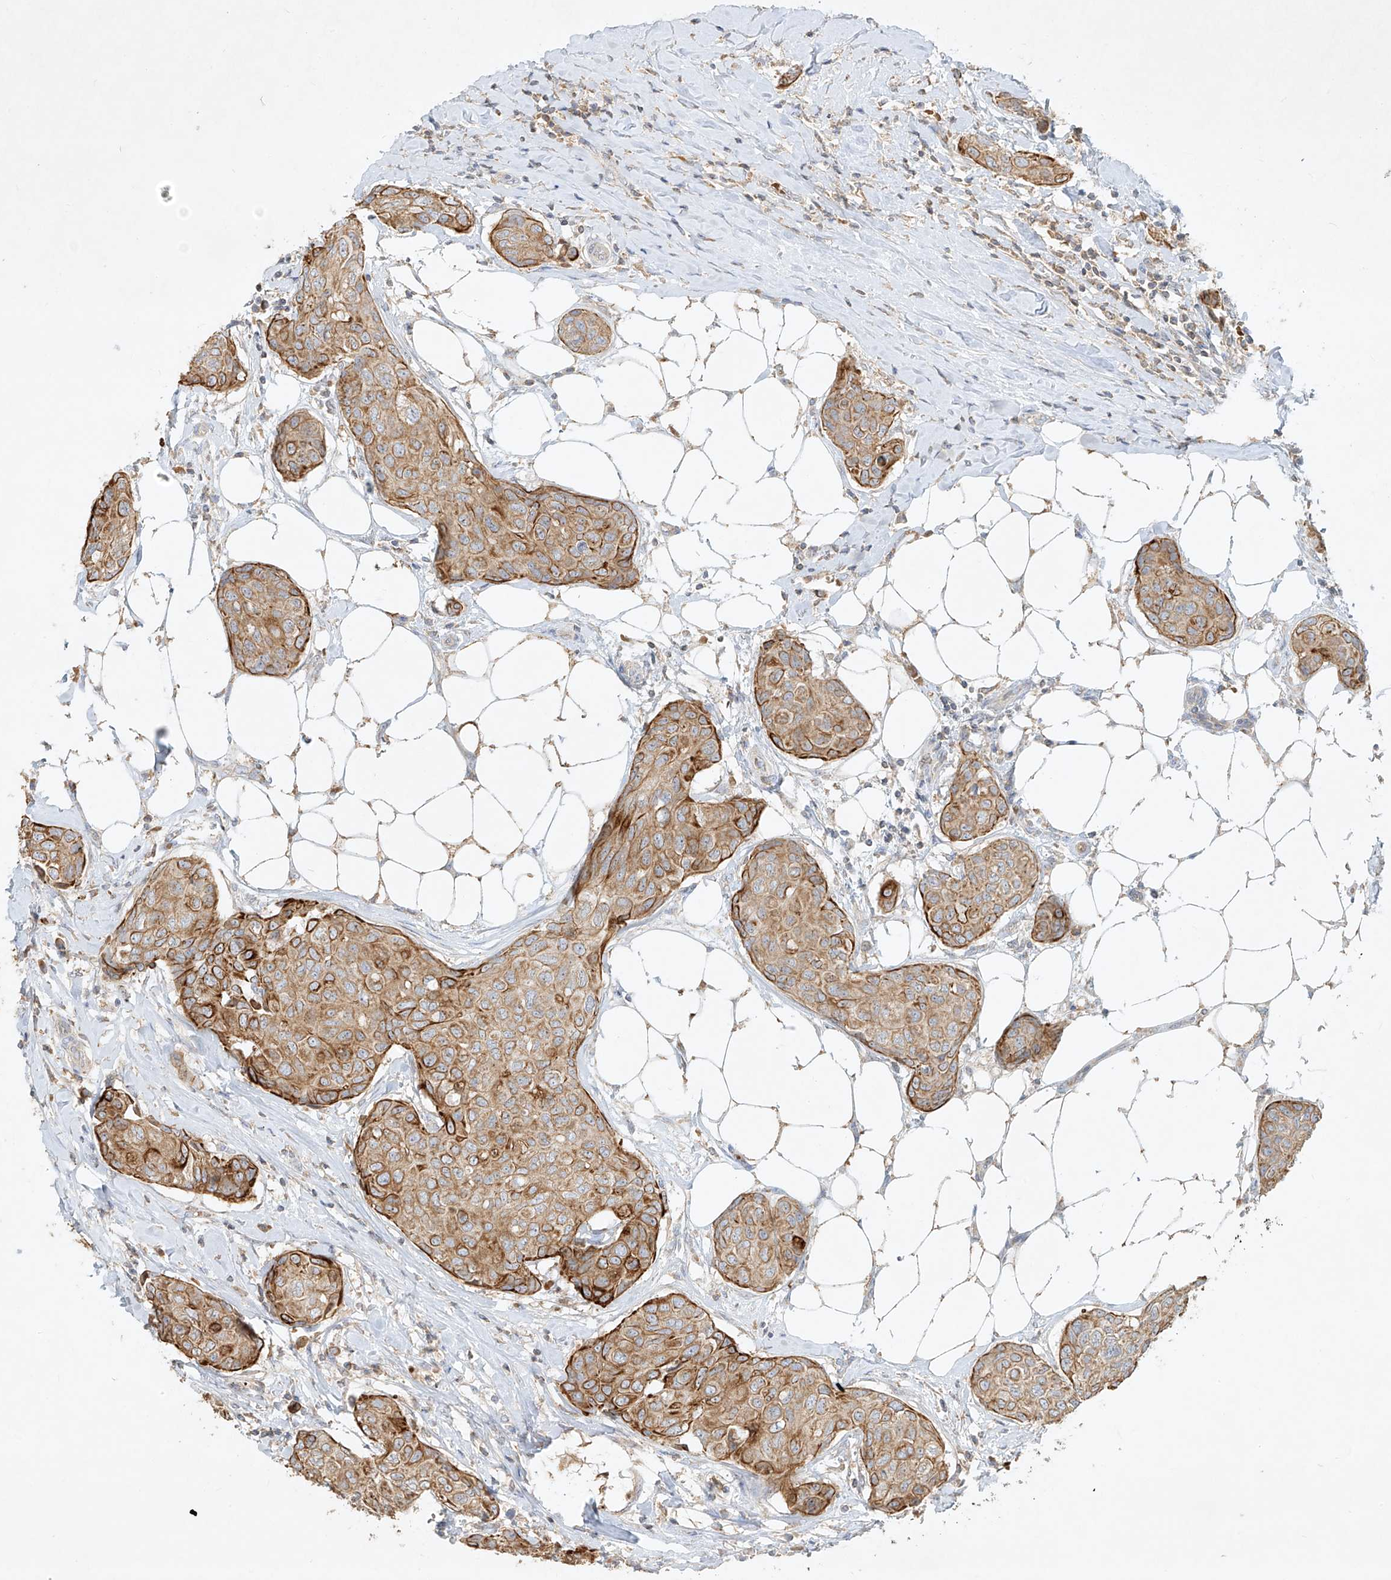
{"staining": {"intensity": "strong", "quantity": "25%-75%", "location": "cytoplasmic/membranous"}, "tissue": "breast cancer", "cell_type": "Tumor cells", "image_type": "cancer", "snomed": [{"axis": "morphology", "description": "Duct carcinoma"}, {"axis": "topography", "description": "Breast"}], "caption": "High-power microscopy captured an IHC image of breast cancer (infiltrating ductal carcinoma), revealing strong cytoplasmic/membranous staining in approximately 25%-75% of tumor cells. Nuclei are stained in blue.", "gene": "KPNA7", "patient": {"sex": "female", "age": 80}}